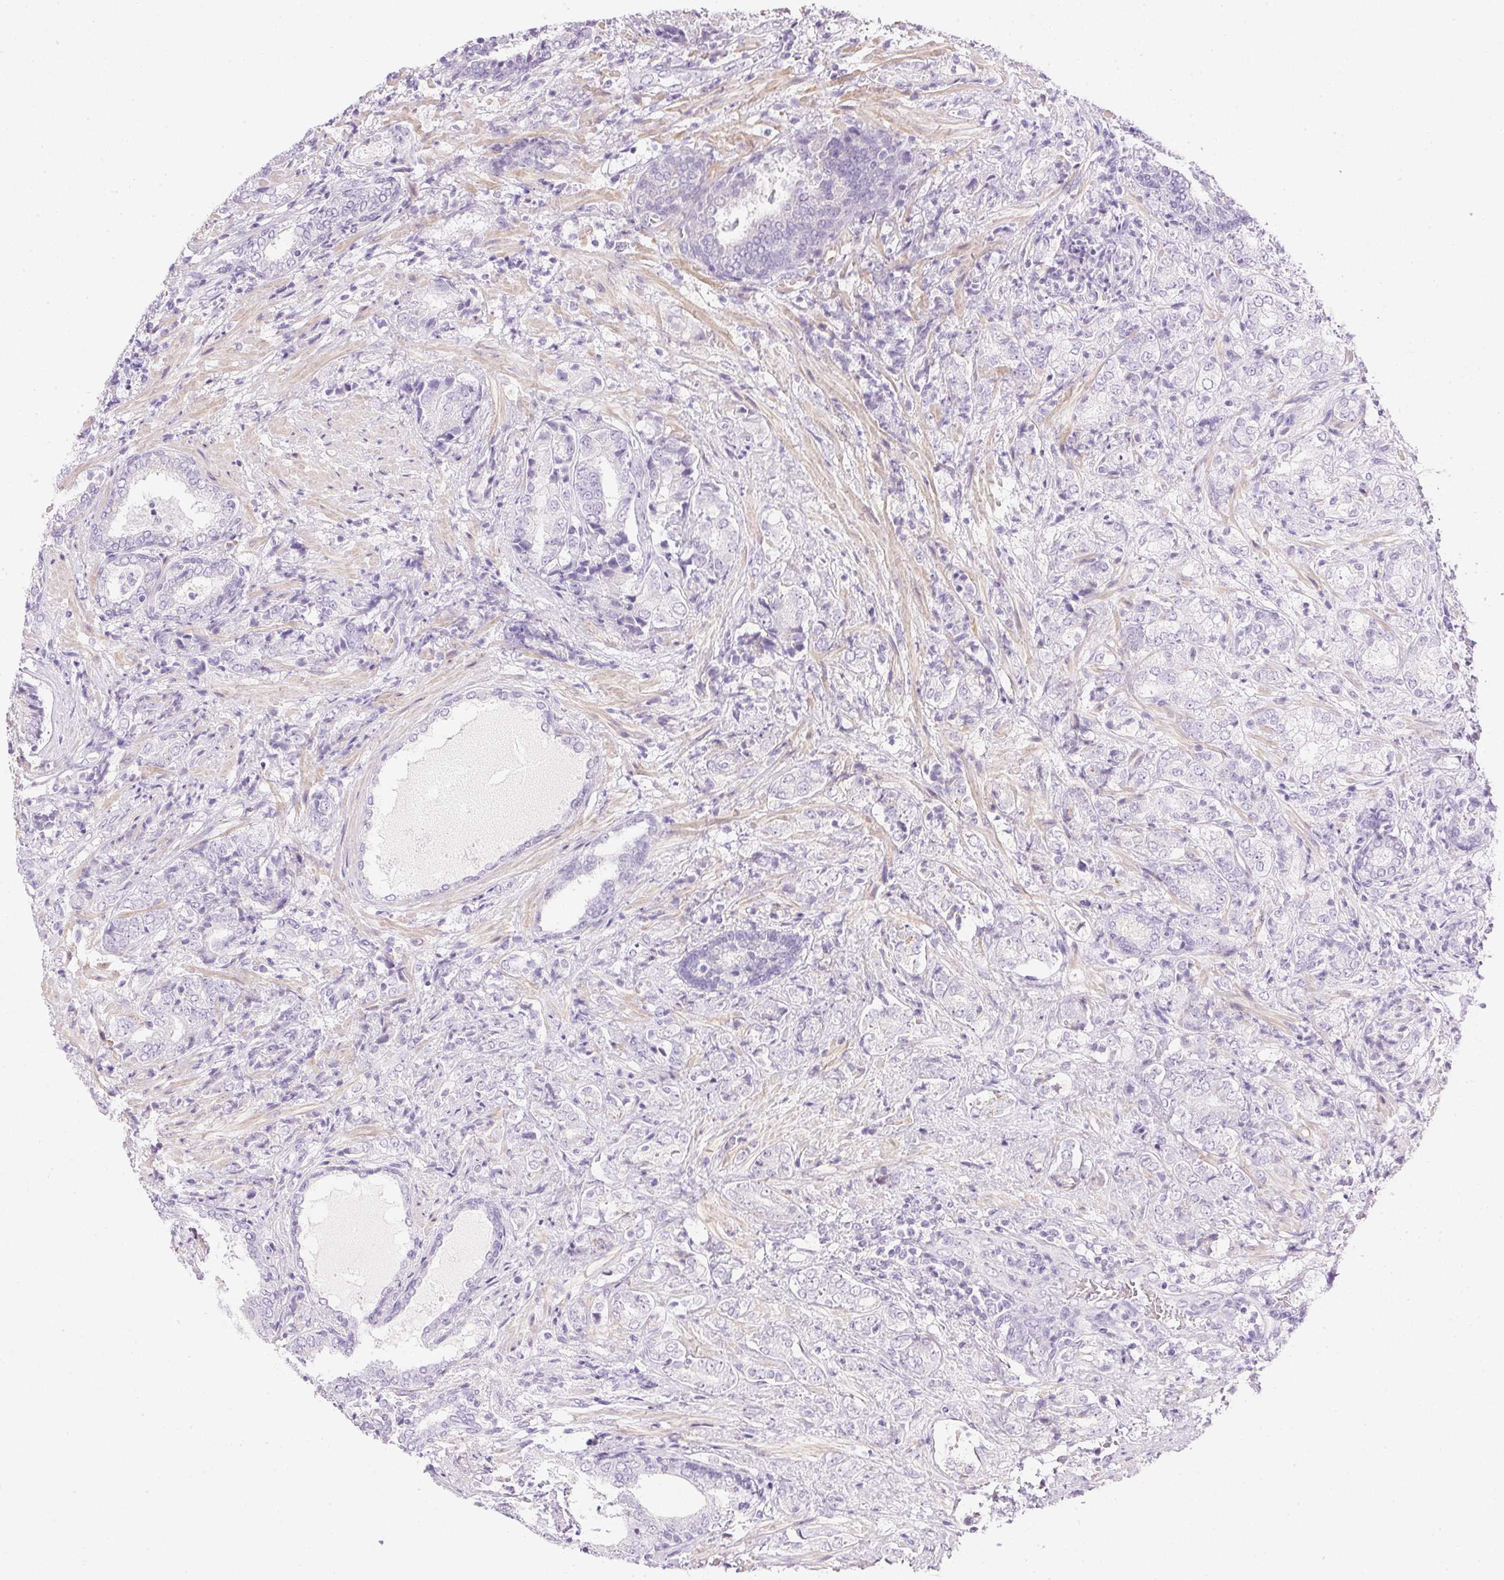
{"staining": {"intensity": "negative", "quantity": "none", "location": "none"}, "tissue": "prostate cancer", "cell_type": "Tumor cells", "image_type": "cancer", "snomed": [{"axis": "morphology", "description": "Adenocarcinoma, High grade"}, {"axis": "topography", "description": "Prostate"}], "caption": "Prostate cancer was stained to show a protein in brown. There is no significant positivity in tumor cells.", "gene": "CTRL", "patient": {"sex": "male", "age": 62}}